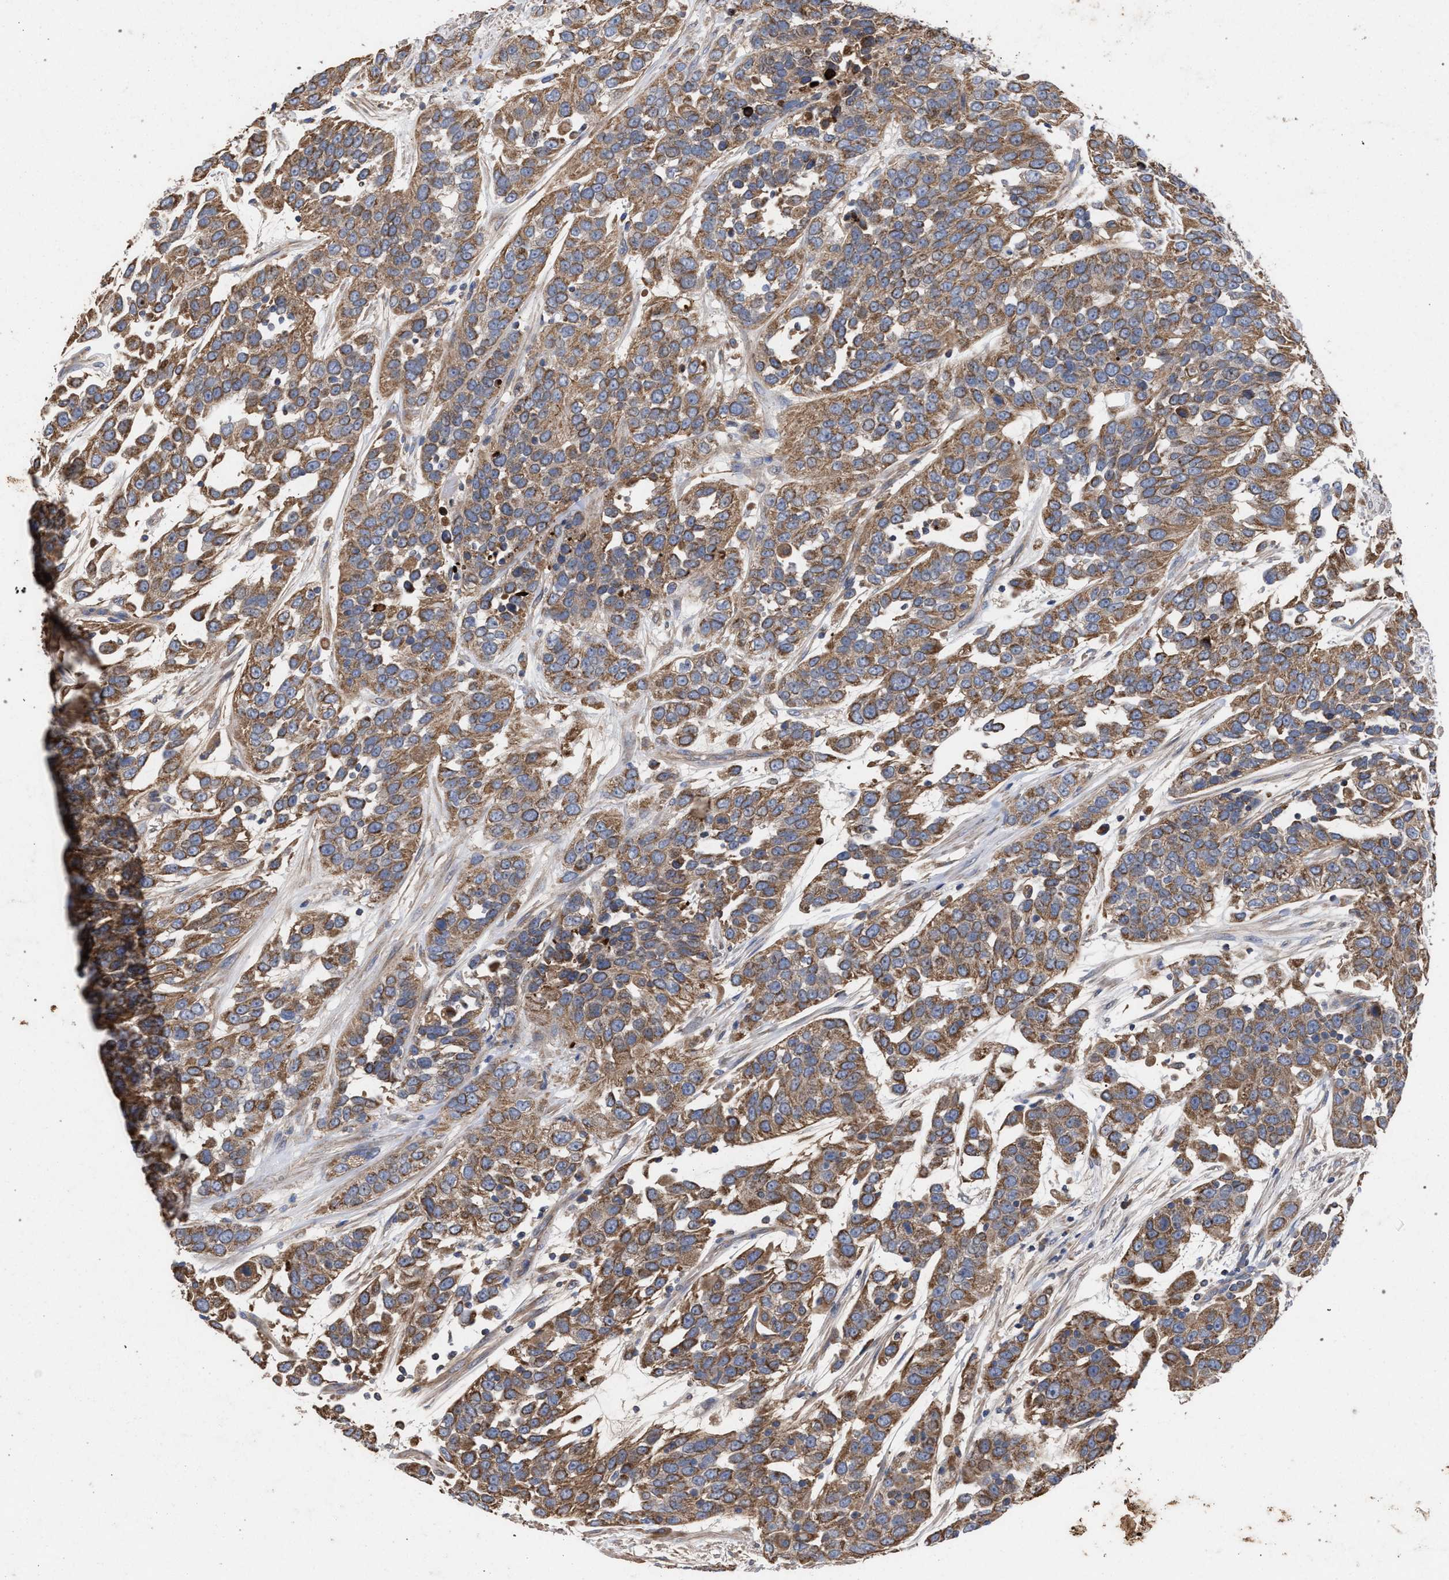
{"staining": {"intensity": "moderate", "quantity": ">75%", "location": "cytoplasmic/membranous"}, "tissue": "urothelial cancer", "cell_type": "Tumor cells", "image_type": "cancer", "snomed": [{"axis": "morphology", "description": "Urothelial carcinoma, High grade"}, {"axis": "topography", "description": "Urinary bladder"}], "caption": "Immunohistochemical staining of human high-grade urothelial carcinoma exhibits moderate cytoplasmic/membranous protein staining in about >75% of tumor cells.", "gene": "BCL2L12", "patient": {"sex": "female", "age": 80}}